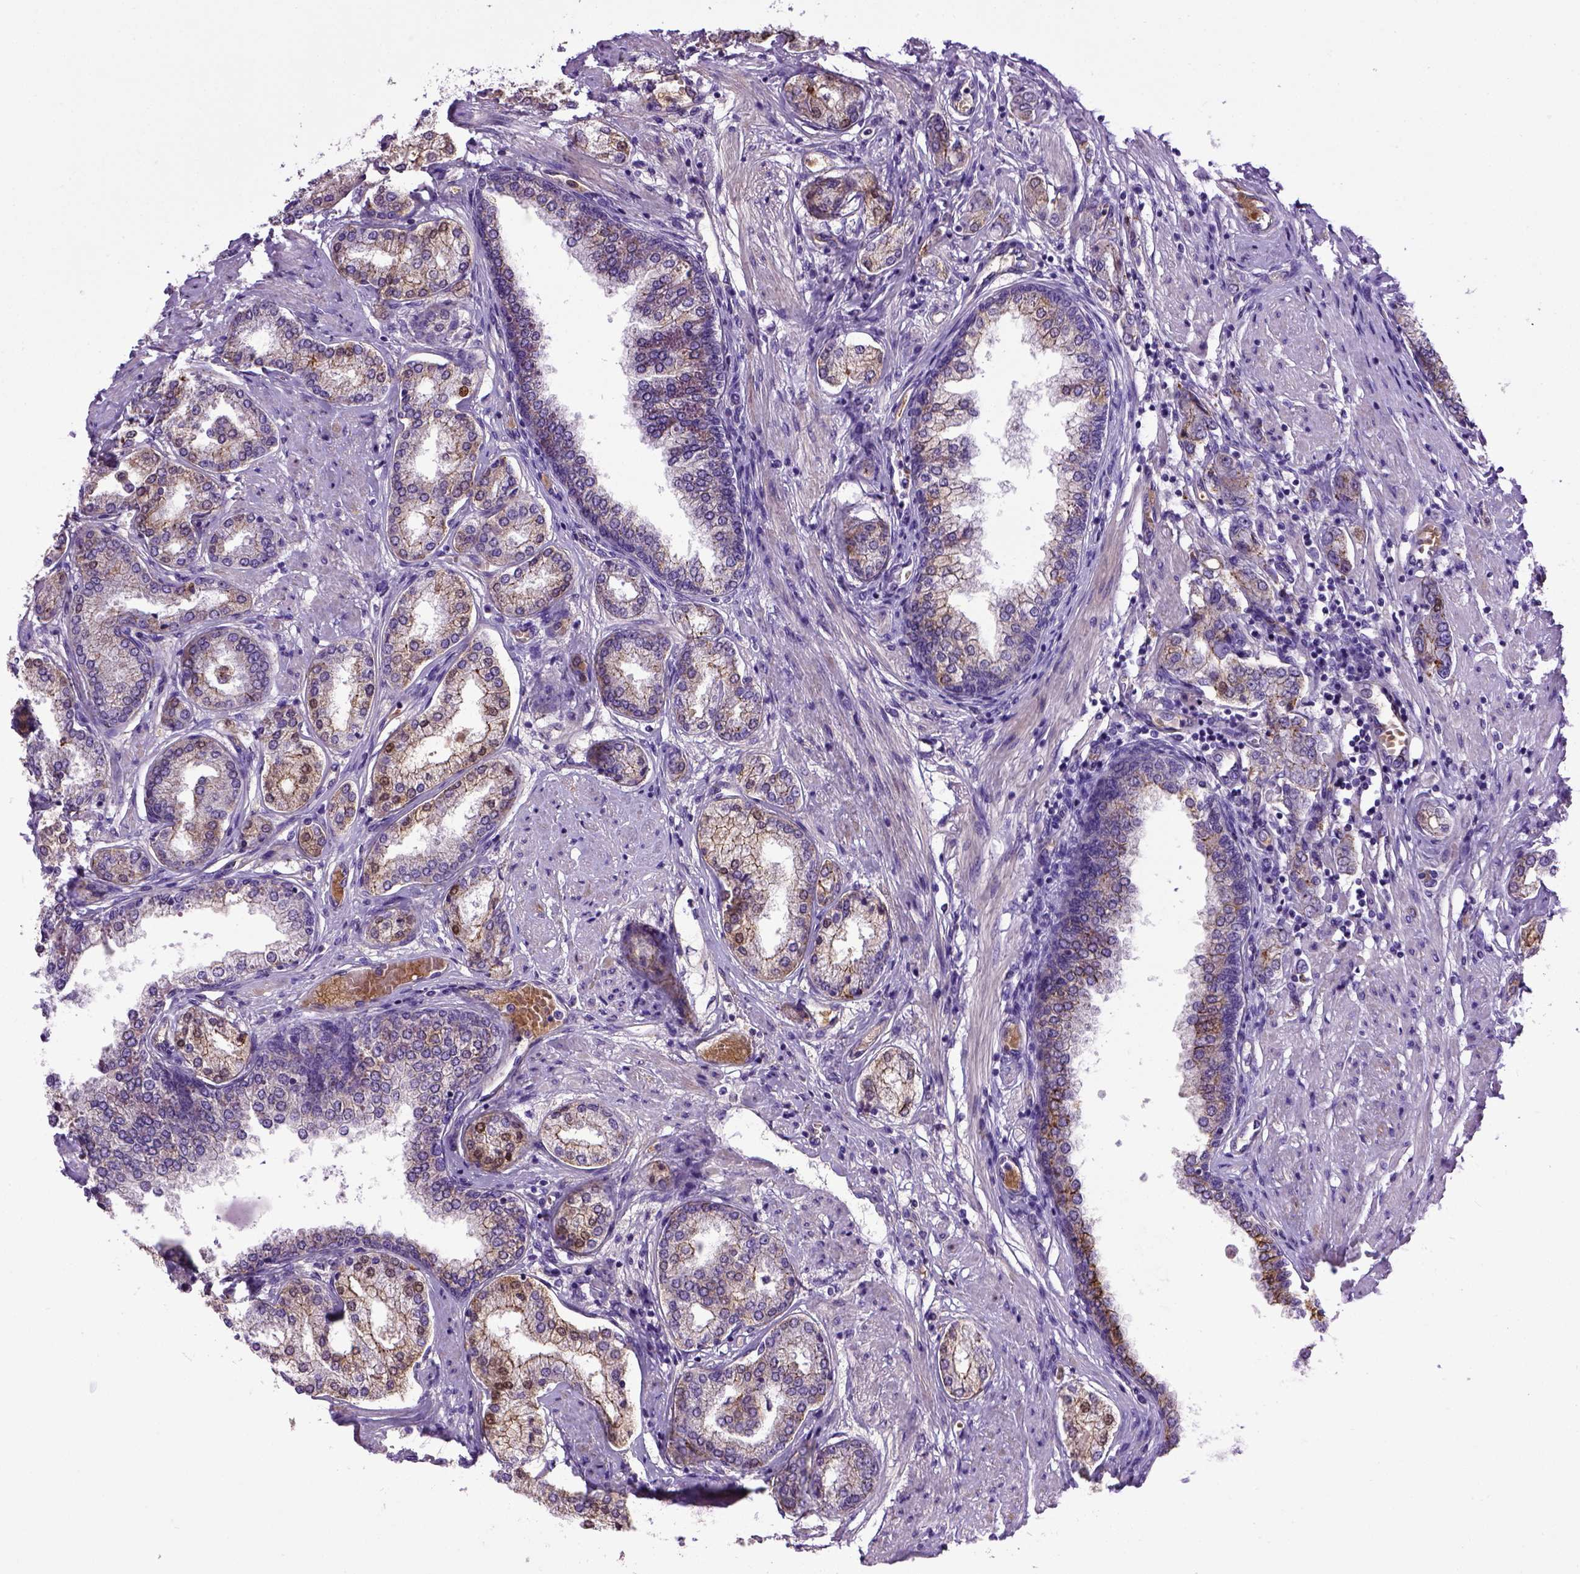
{"staining": {"intensity": "moderate", "quantity": "<25%", "location": "cytoplasmic/membranous"}, "tissue": "prostate cancer", "cell_type": "Tumor cells", "image_type": "cancer", "snomed": [{"axis": "morphology", "description": "Adenocarcinoma, NOS"}, {"axis": "topography", "description": "Prostate"}], "caption": "Tumor cells reveal low levels of moderate cytoplasmic/membranous staining in approximately <25% of cells in human prostate adenocarcinoma.", "gene": "CDH1", "patient": {"sex": "male", "age": 63}}